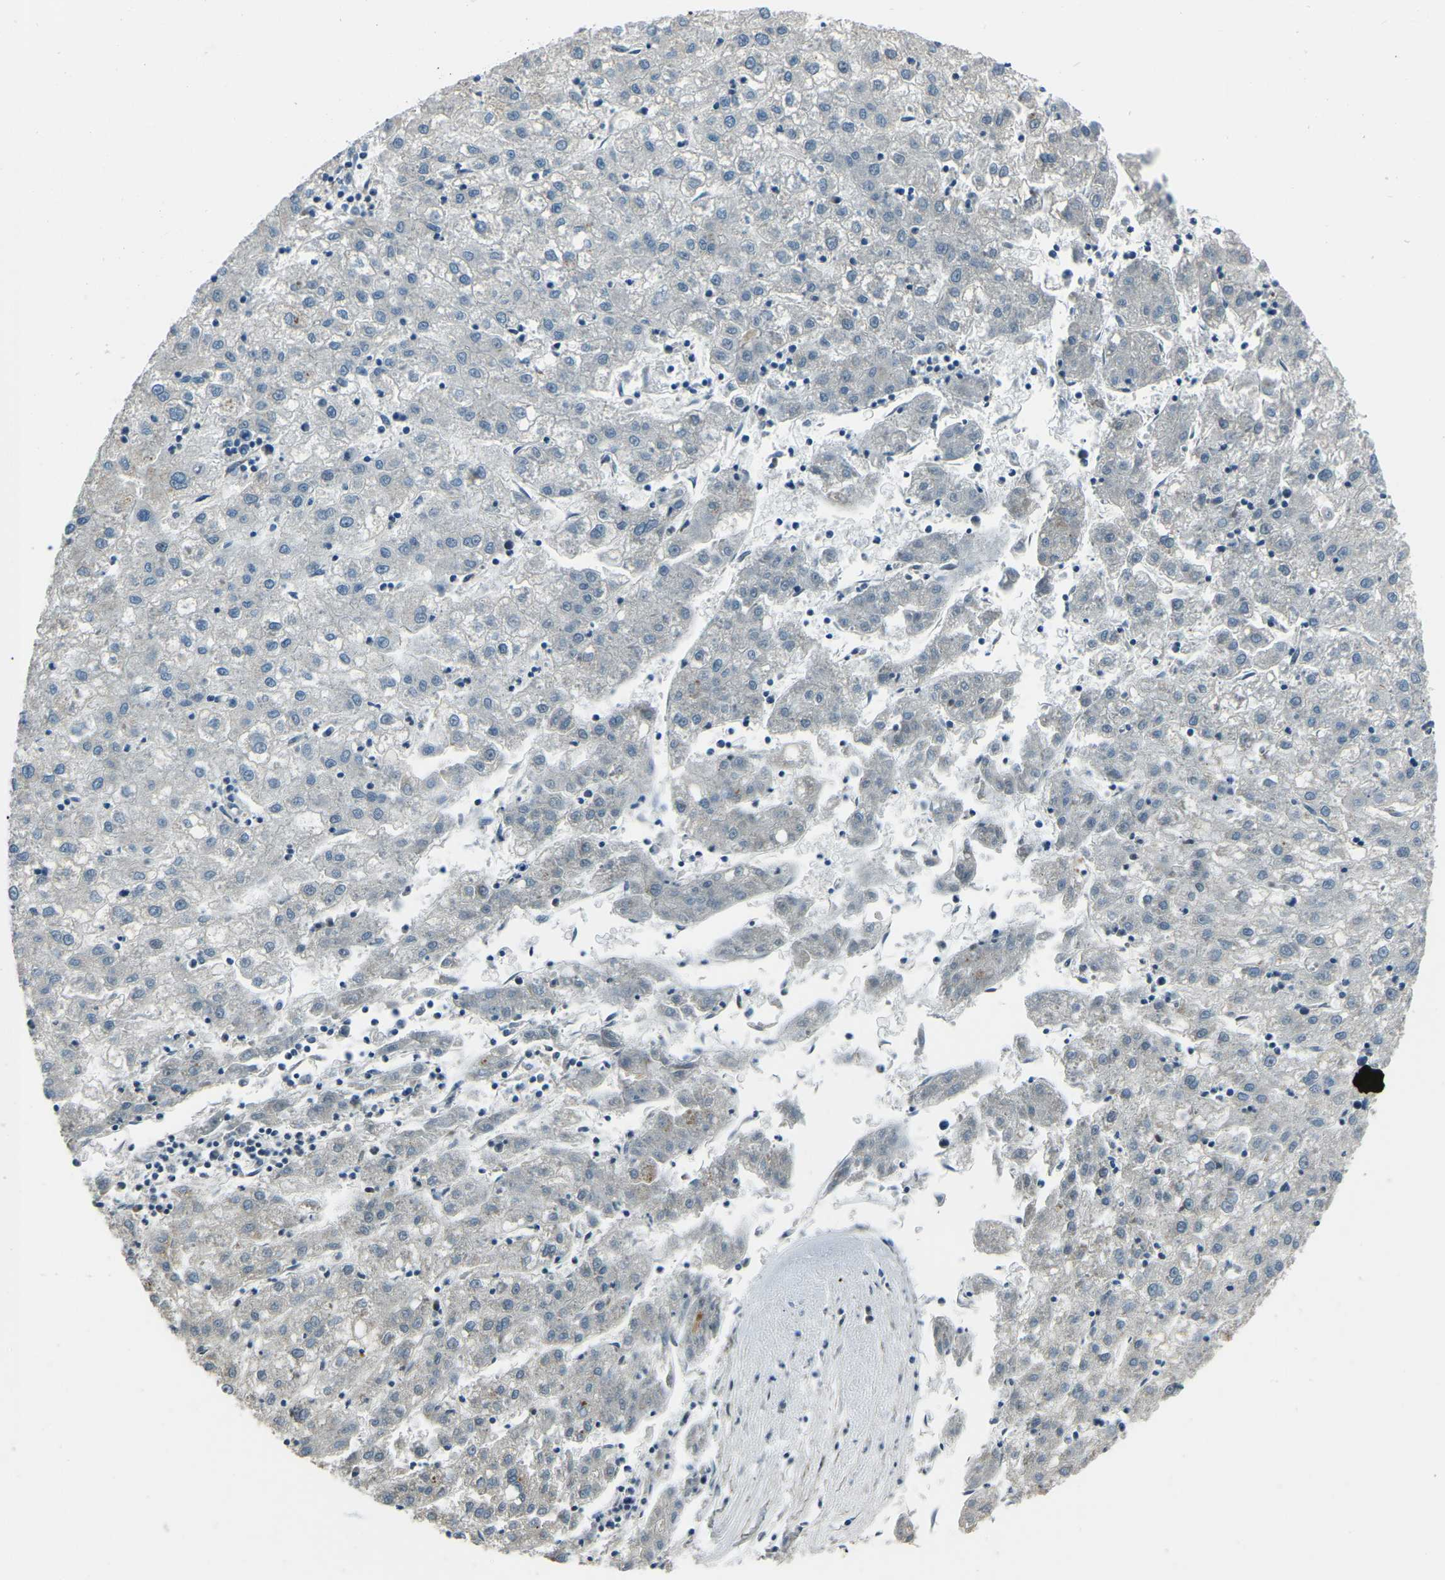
{"staining": {"intensity": "negative", "quantity": "none", "location": "none"}, "tissue": "liver cancer", "cell_type": "Tumor cells", "image_type": "cancer", "snomed": [{"axis": "morphology", "description": "Carcinoma, Hepatocellular, NOS"}, {"axis": "topography", "description": "Liver"}], "caption": "This is a image of immunohistochemistry staining of liver cancer, which shows no staining in tumor cells.", "gene": "COL3A1", "patient": {"sex": "male", "age": 72}}